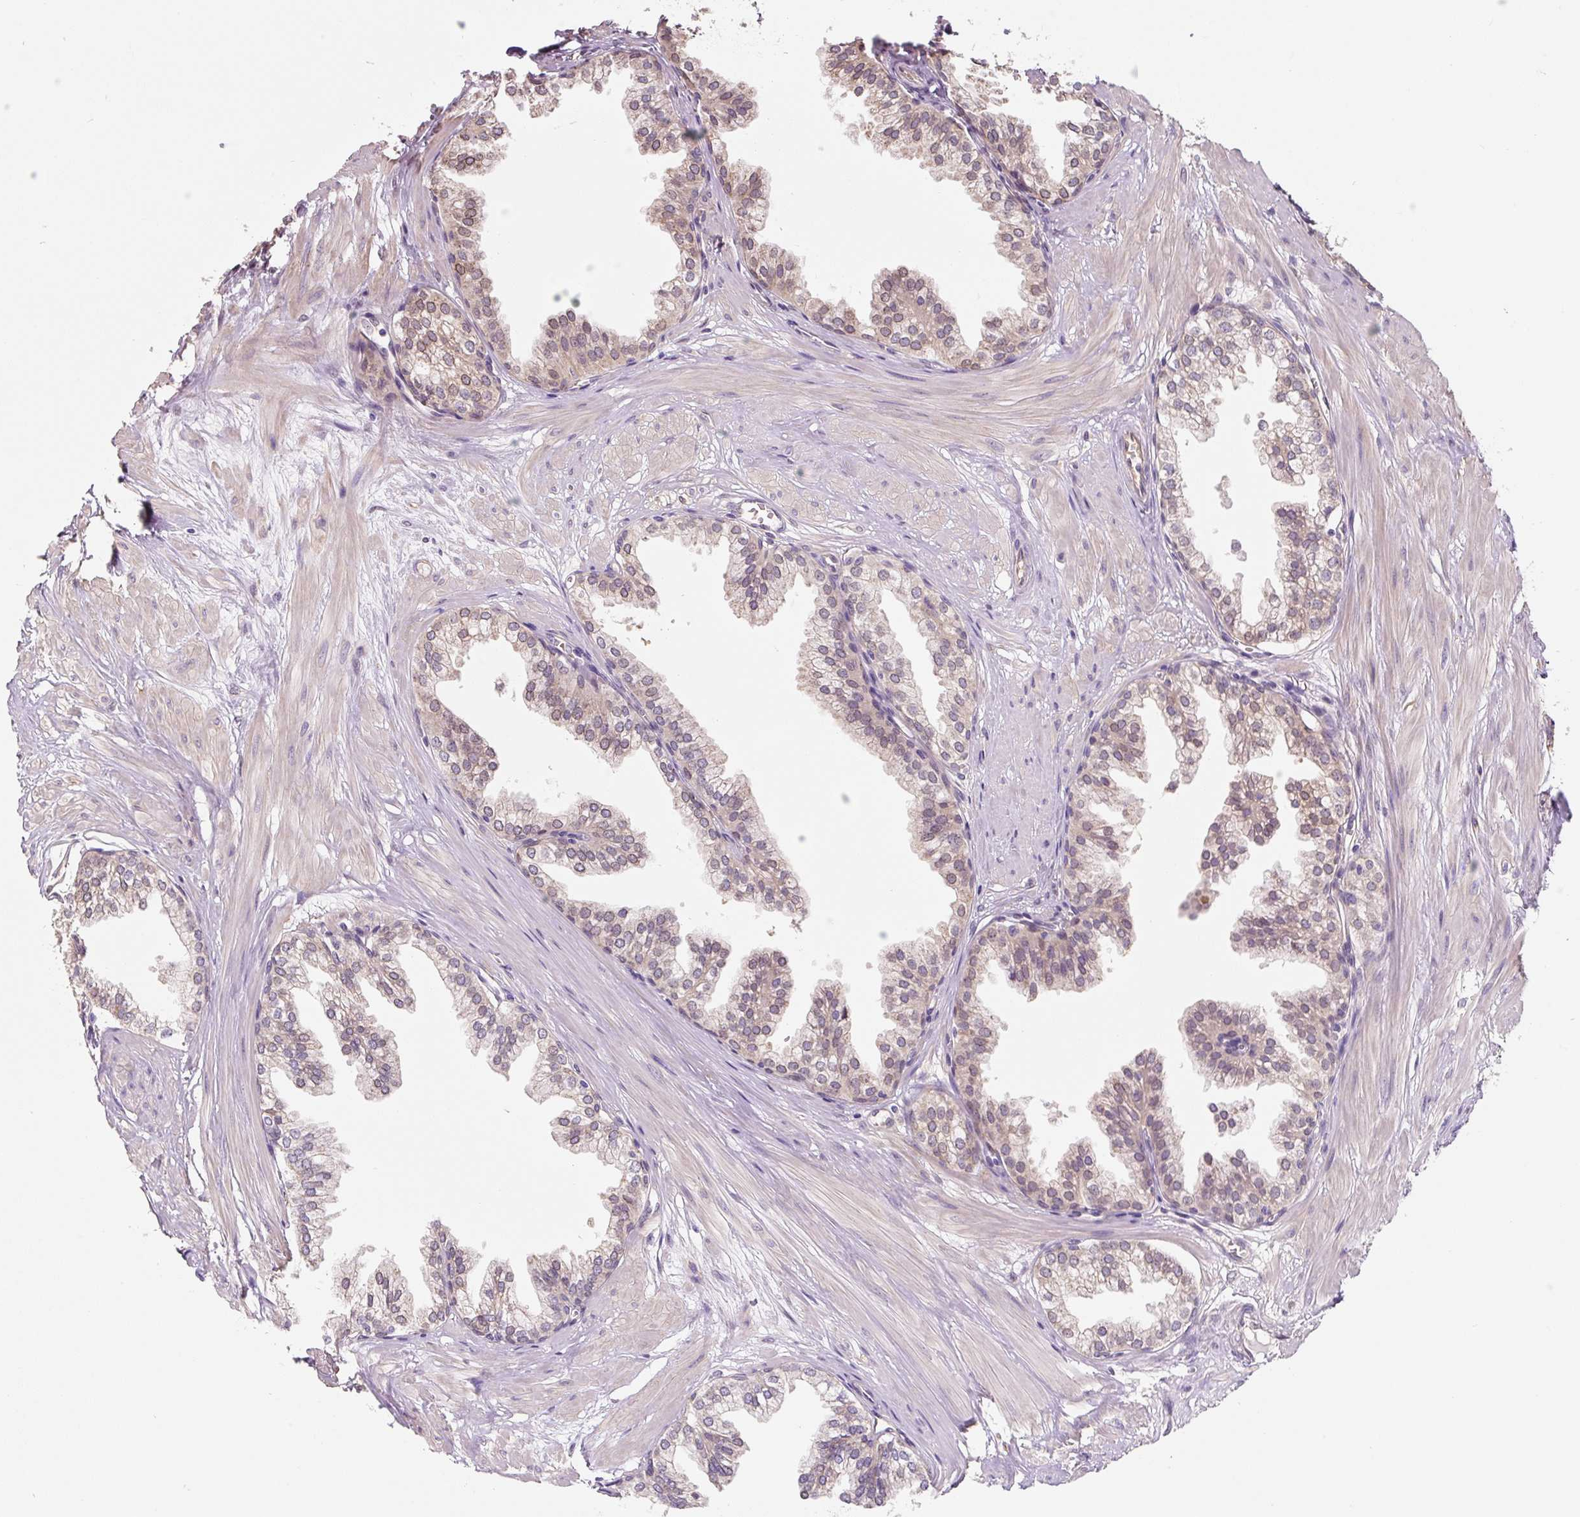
{"staining": {"intensity": "weak", "quantity": ">75%", "location": "cytoplasmic/membranous"}, "tissue": "prostate", "cell_type": "Glandular cells", "image_type": "normal", "snomed": [{"axis": "morphology", "description": "Normal tissue, NOS"}, {"axis": "topography", "description": "Prostate"}, {"axis": "topography", "description": "Peripheral nerve tissue"}], "caption": "A brown stain labels weak cytoplasmic/membranous positivity of a protein in glandular cells of benign human prostate. Using DAB (3,3'-diaminobenzidine) (brown) and hematoxylin (blue) stains, captured at high magnification using brightfield microscopy.", "gene": "ASRGL1", "patient": {"sex": "male", "age": 55}}